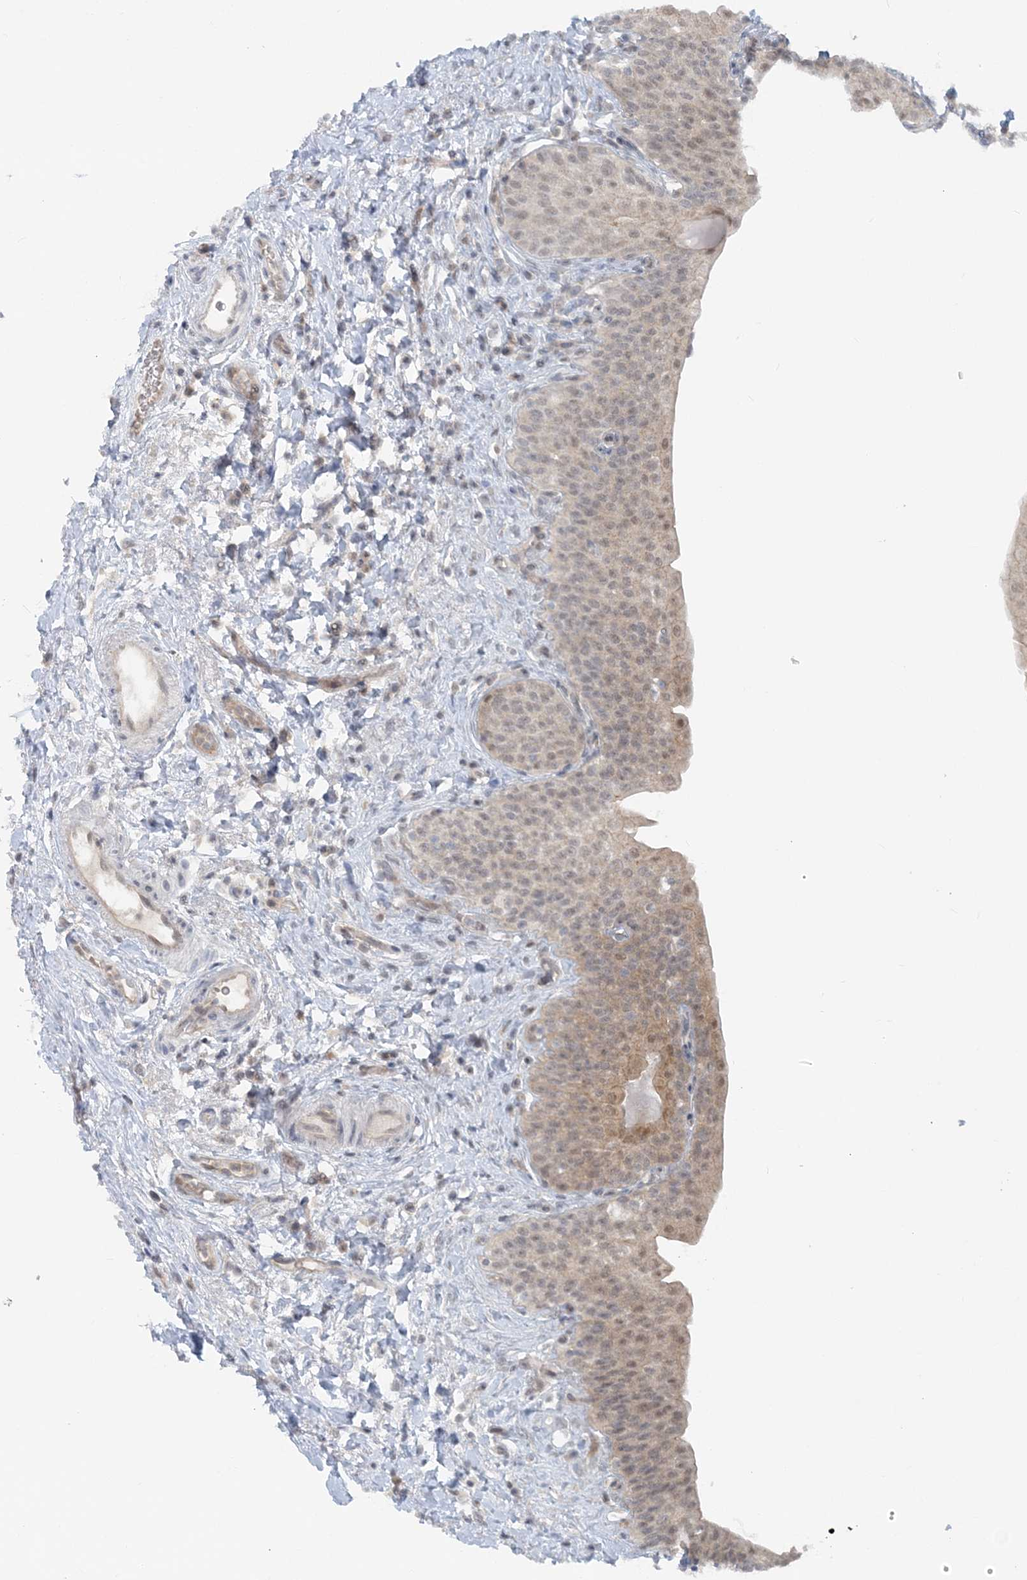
{"staining": {"intensity": "weak", "quantity": "25%-75%", "location": "cytoplasmic/membranous,nuclear"}, "tissue": "urinary bladder", "cell_type": "Urothelial cells", "image_type": "normal", "snomed": [{"axis": "morphology", "description": "Normal tissue, NOS"}, {"axis": "topography", "description": "Urinary bladder"}], "caption": "Protein staining exhibits weak cytoplasmic/membranous,nuclear staining in about 25%-75% of urothelial cells in unremarkable urinary bladder.", "gene": "ATP11A", "patient": {"sex": "male", "age": 83}}